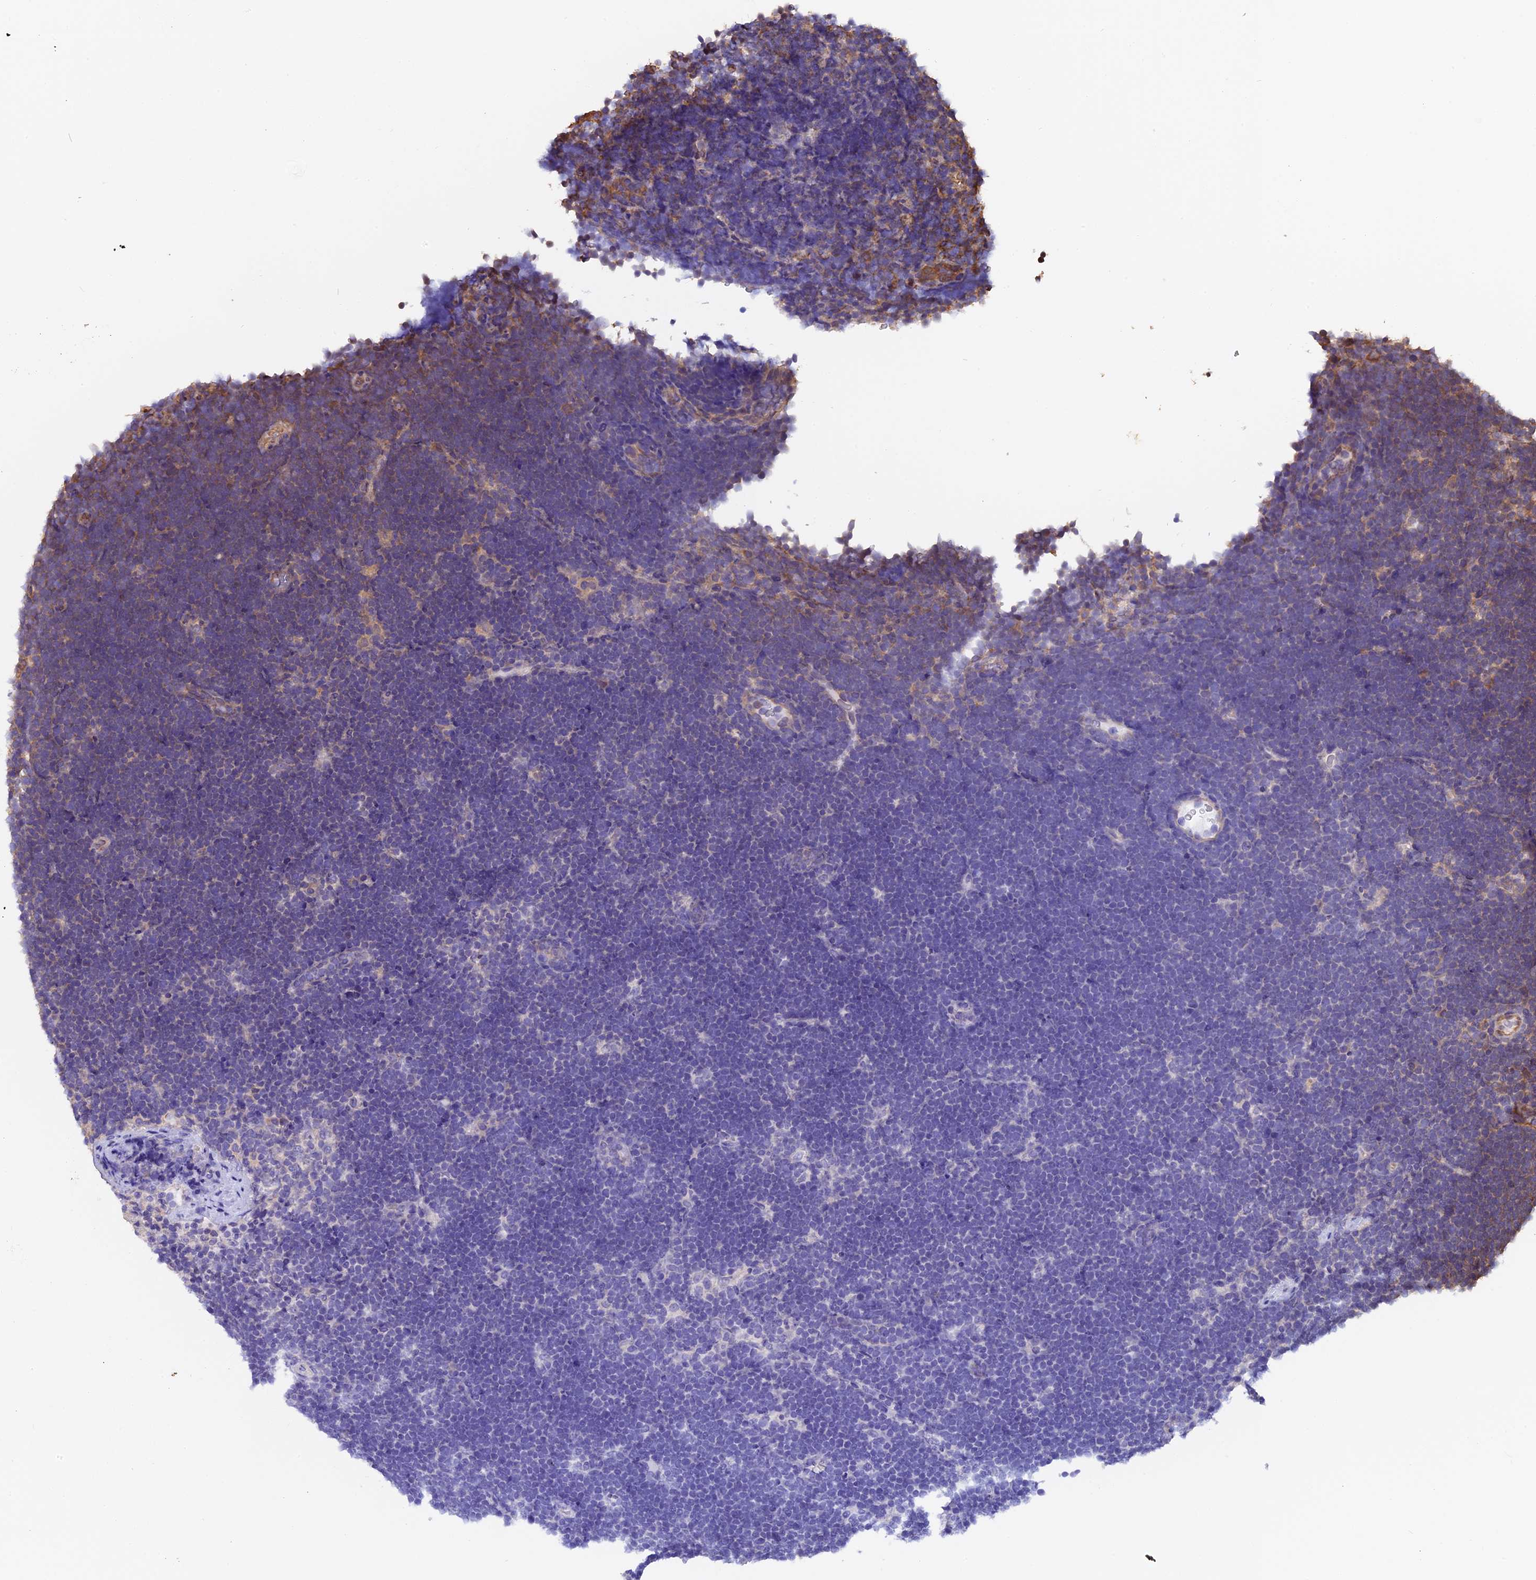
{"staining": {"intensity": "negative", "quantity": "none", "location": "none"}, "tissue": "lymphoma", "cell_type": "Tumor cells", "image_type": "cancer", "snomed": [{"axis": "morphology", "description": "Malignant lymphoma, non-Hodgkin's type, High grade"}, {"axis": "topography", "description": "Lymph node"}], "caption": "Malignant lymphoma, non-Hodgkin's type (high-grade) was stained to show a protein in brown. There is no significant staining in tumor cells.", "gene": "CHMP2A", "patient": {"sex": "male", "age": 13}}